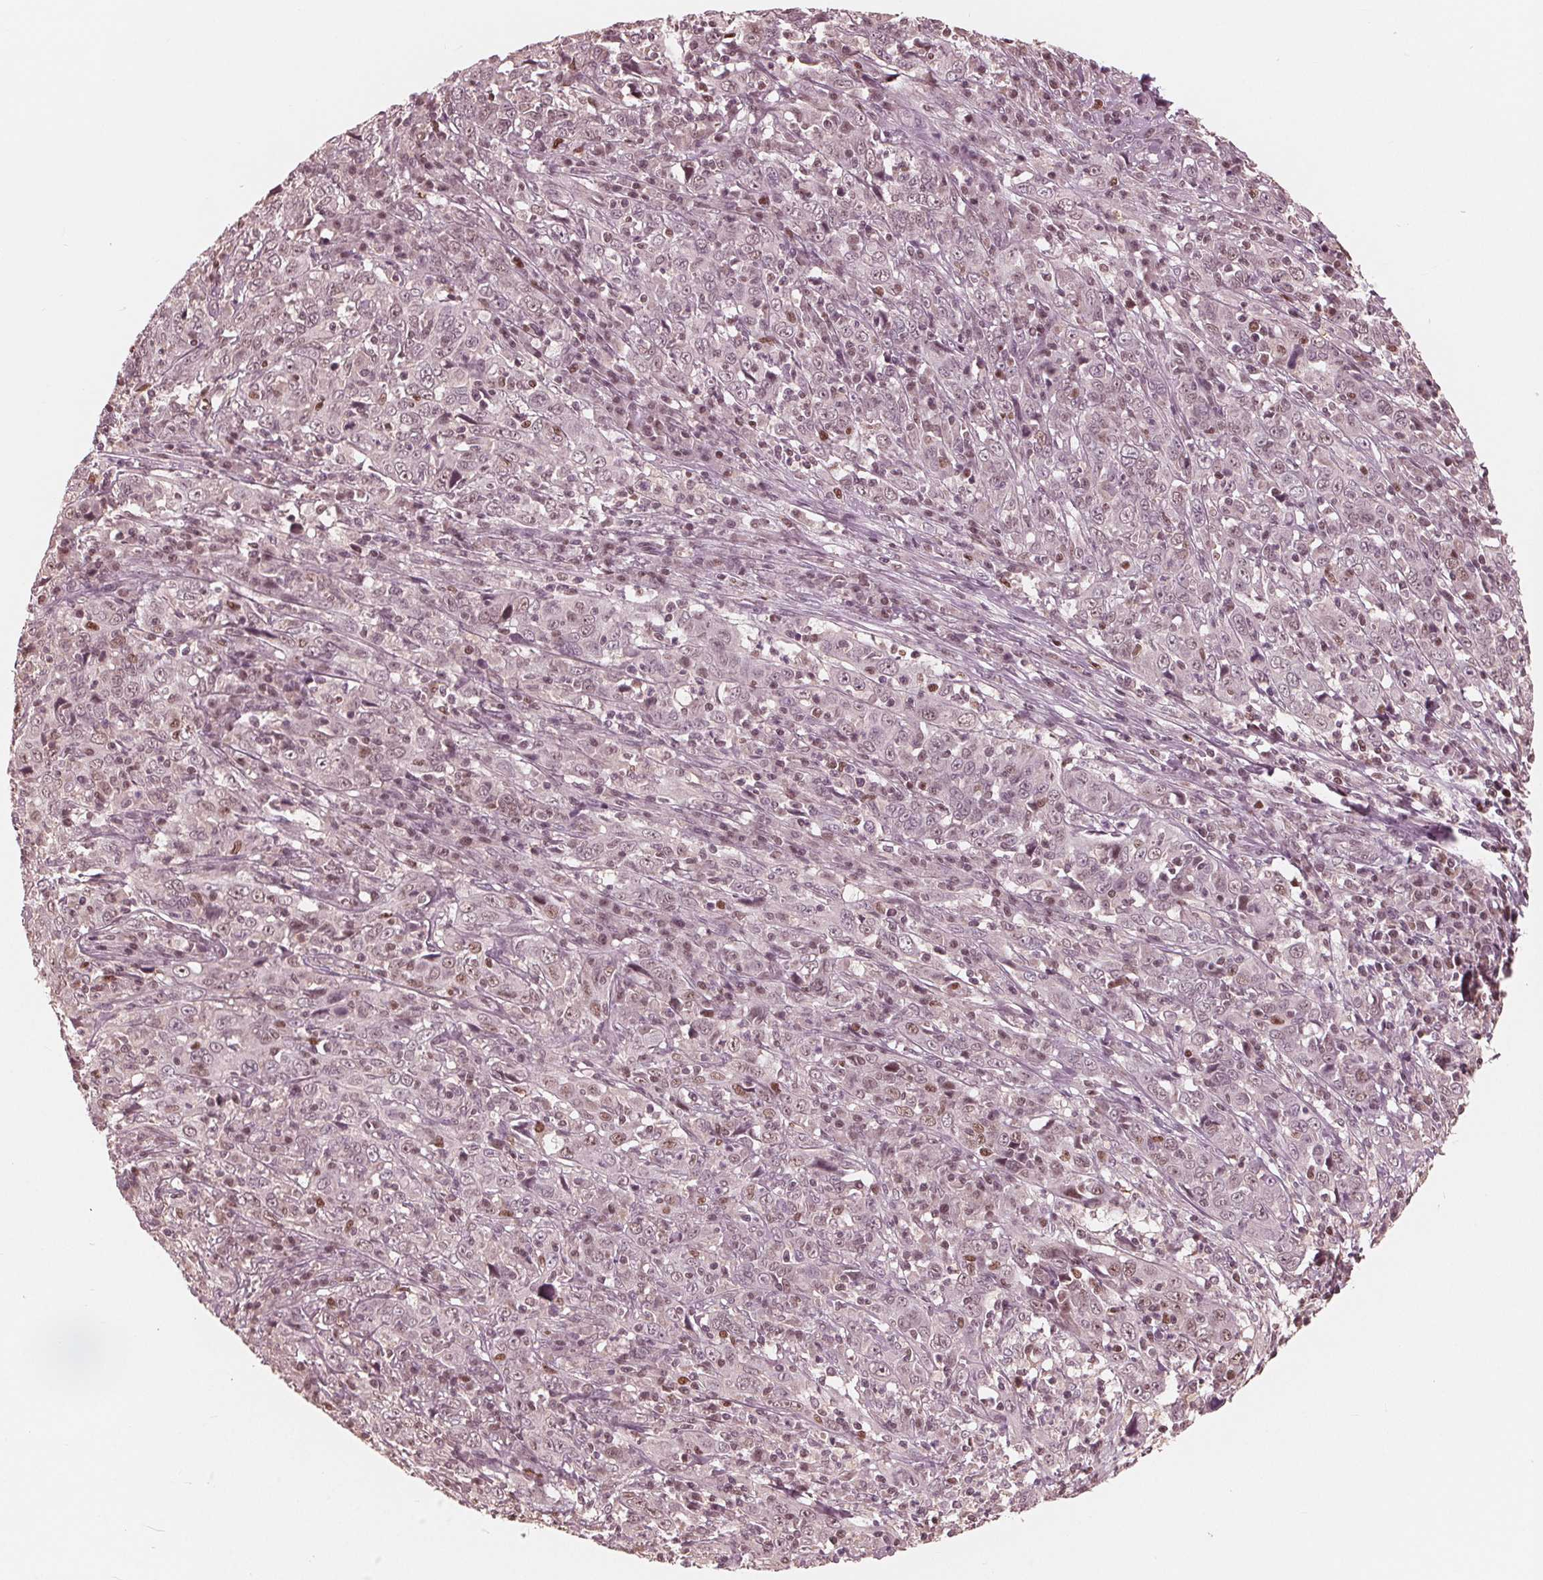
{"staining": {"intensity": "weak", "quantity": "<25%", "location": "nuclear"}, "tissue": "cervical cancer", "cell_type": "Tumor cells", "image_type": "cancer", "snomed": [{"axis": "morphology", "description": "Squamous cell carcinoma, NOS"}, {"axis": "topography", "description": "Cervix"}], "caption": "Tumor cells show no significant positivity in squamous cell carcinoma (cervical).", "gene": "HIRIP3", "patient": {"sex": "female", "age": 46}}